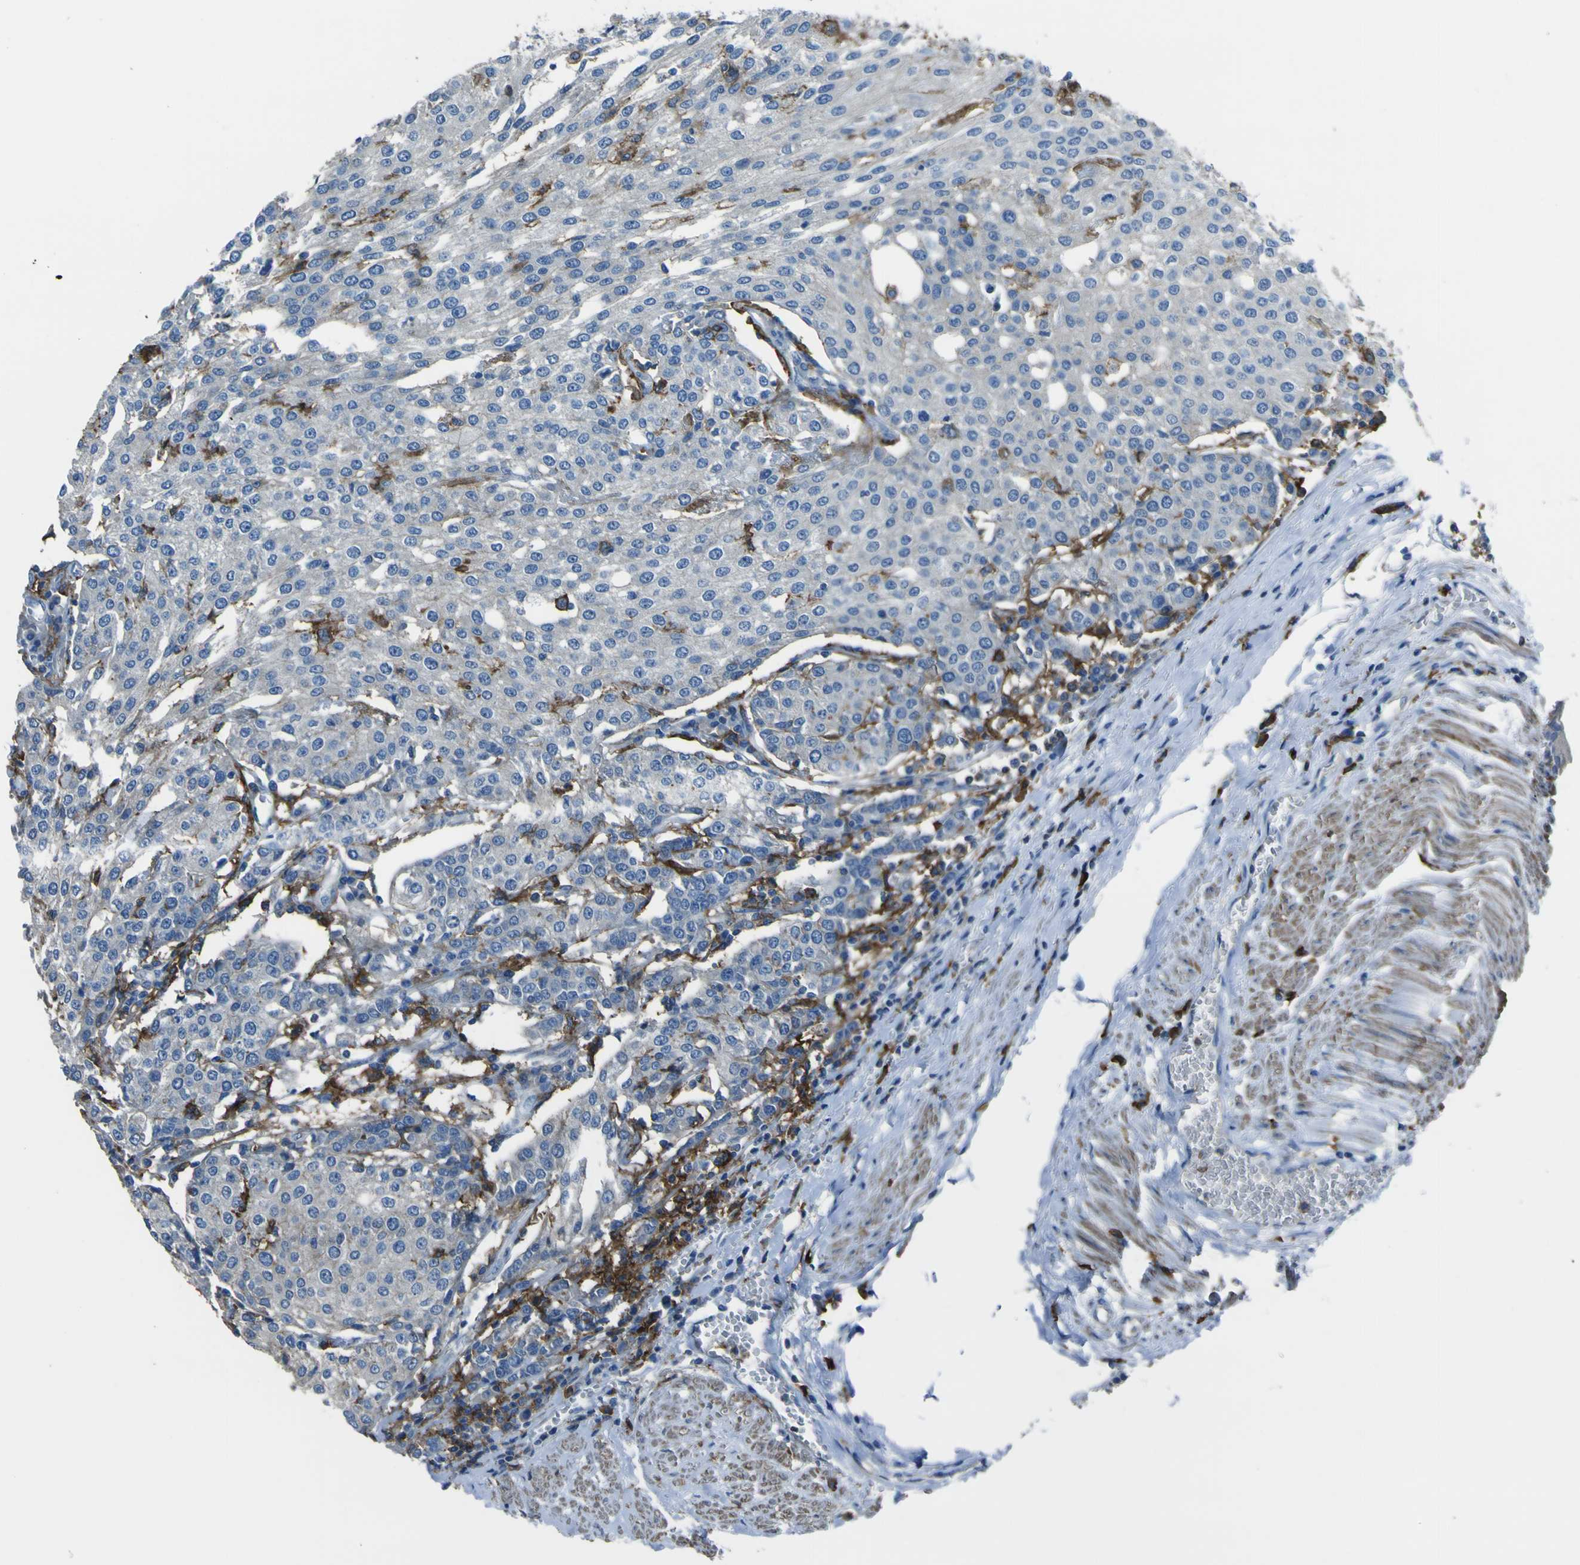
{"staining": {"intensity": "negative", "quantity": "none", "location": "none"}, "tissue": "urothelial cancer", "cell_type": "Tumor cells", "image_type": "cancer", "snomed": [{"axis": "morphology", "description": "Urothelial carcinoma, High grade"}, {"axis": "topography", "description": "Urinary bladder"}], "caption": "This image is of urothelial carcinoma (high-grade) stained with immunohistochemistry to label a protein in brown with the nuclei are counter-stained blue. There is no expression in tumor cells.", "gene": "LAIR1", "patient": {"sex": "female", "age": 85}}